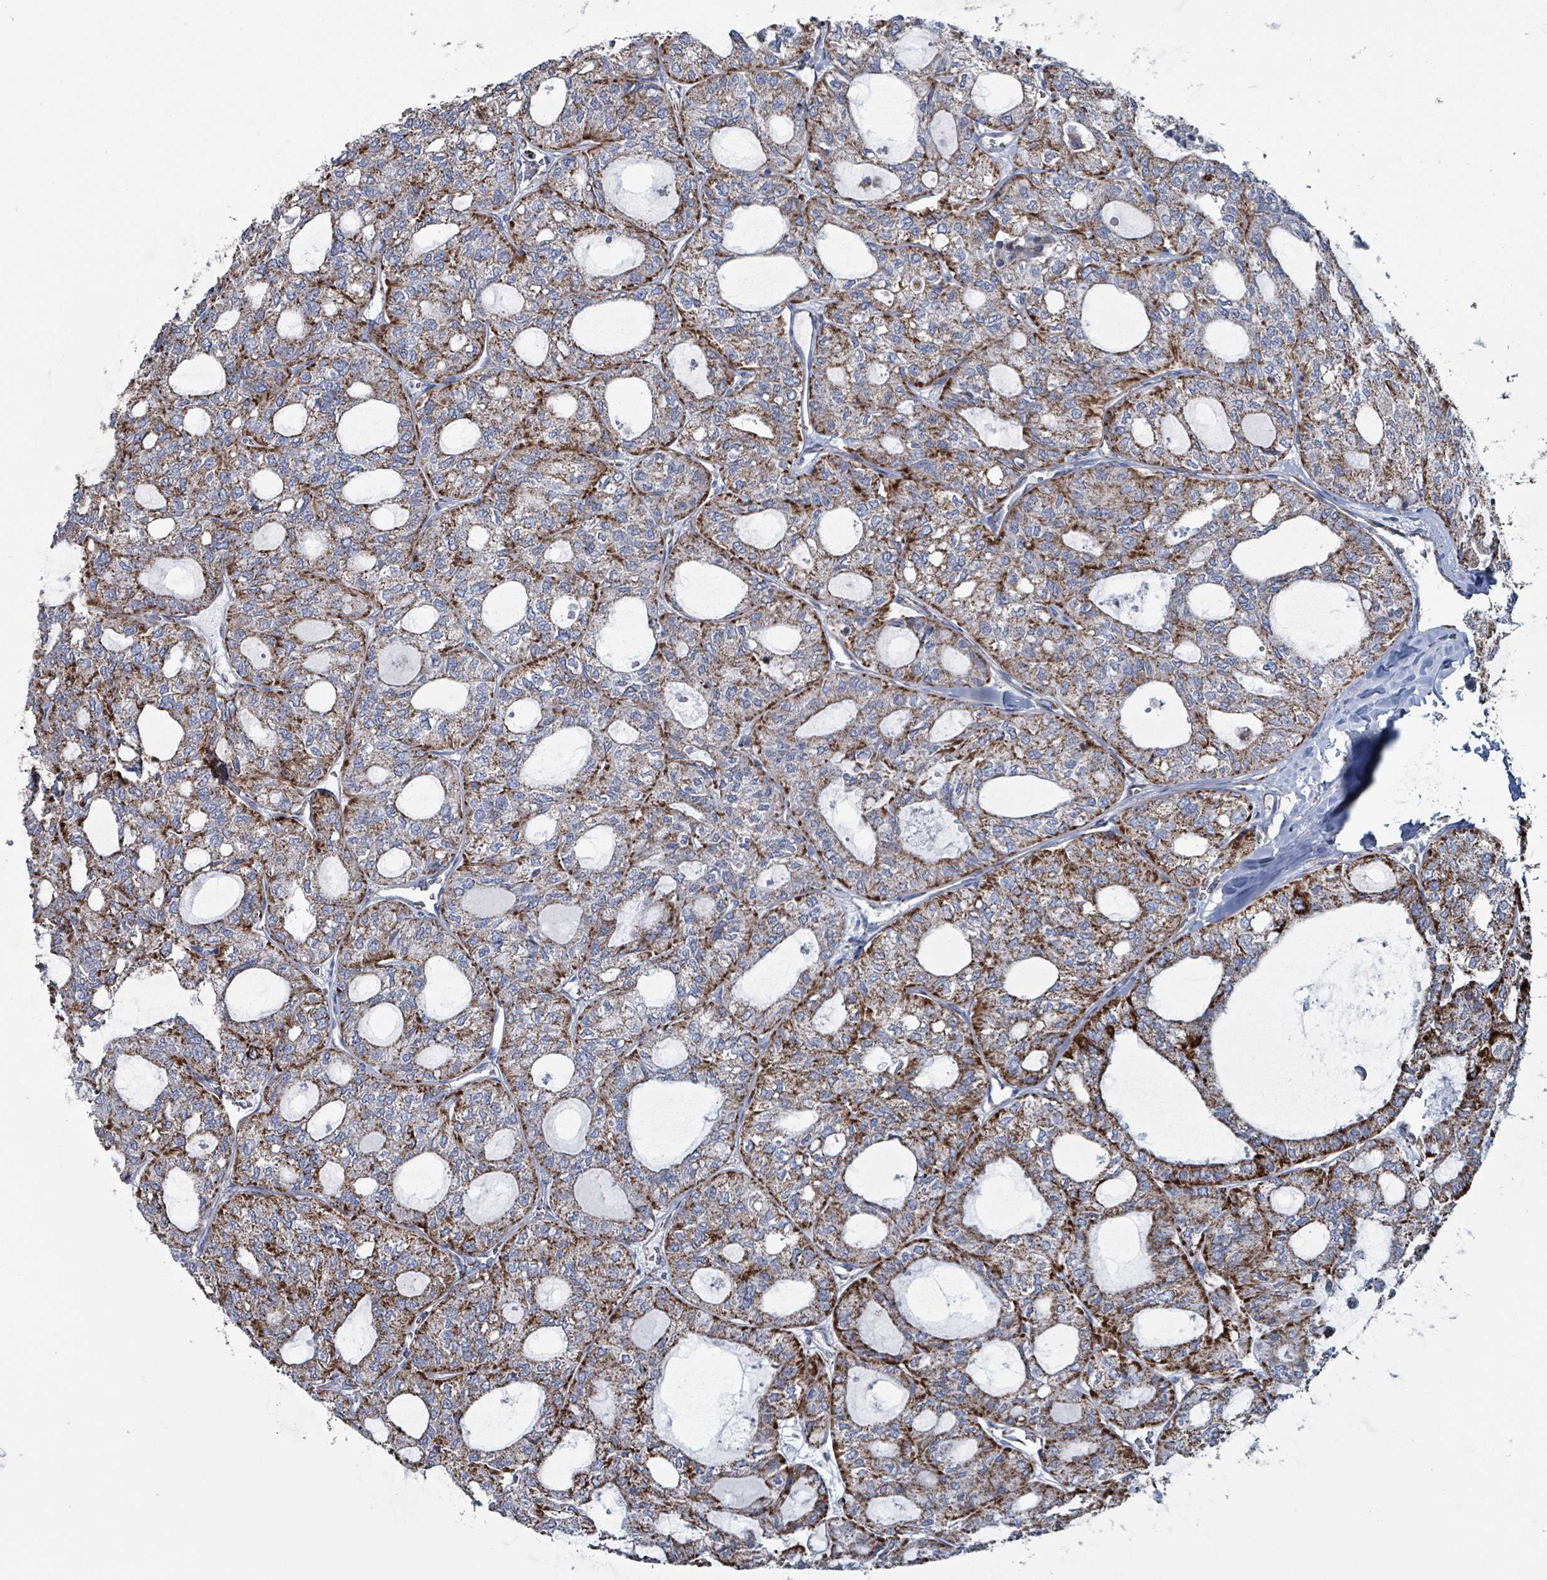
{"staining": {"intensity": "moderate", "quantity": "25%-75%", "location": "cytoplasmic/membranous"}, "tissue": "thyroid cancer", "cell_type": "Tumor cells", "image_type": "cancer", "snomed": [{"axis": "morphology", "description": "Follicular adenoma carcinoma, NOS"}, {"axis": "topography", "description": "Thyroid gland"}], "caption": "The photomicrograph displays immunohistochemical staining of thyroid cancer. There is moderate cytoplasmic/membranous positivity is seen in approximately 25%-75% of tumor cells. (Stains: DAB (3,3'-diaminobenzidine) in brown, nuclei in blue, Microscopy: brightfield microscopy at high magnification).", "gene": "IDH3B", "patient": {"sex": "male", "age": 75}}